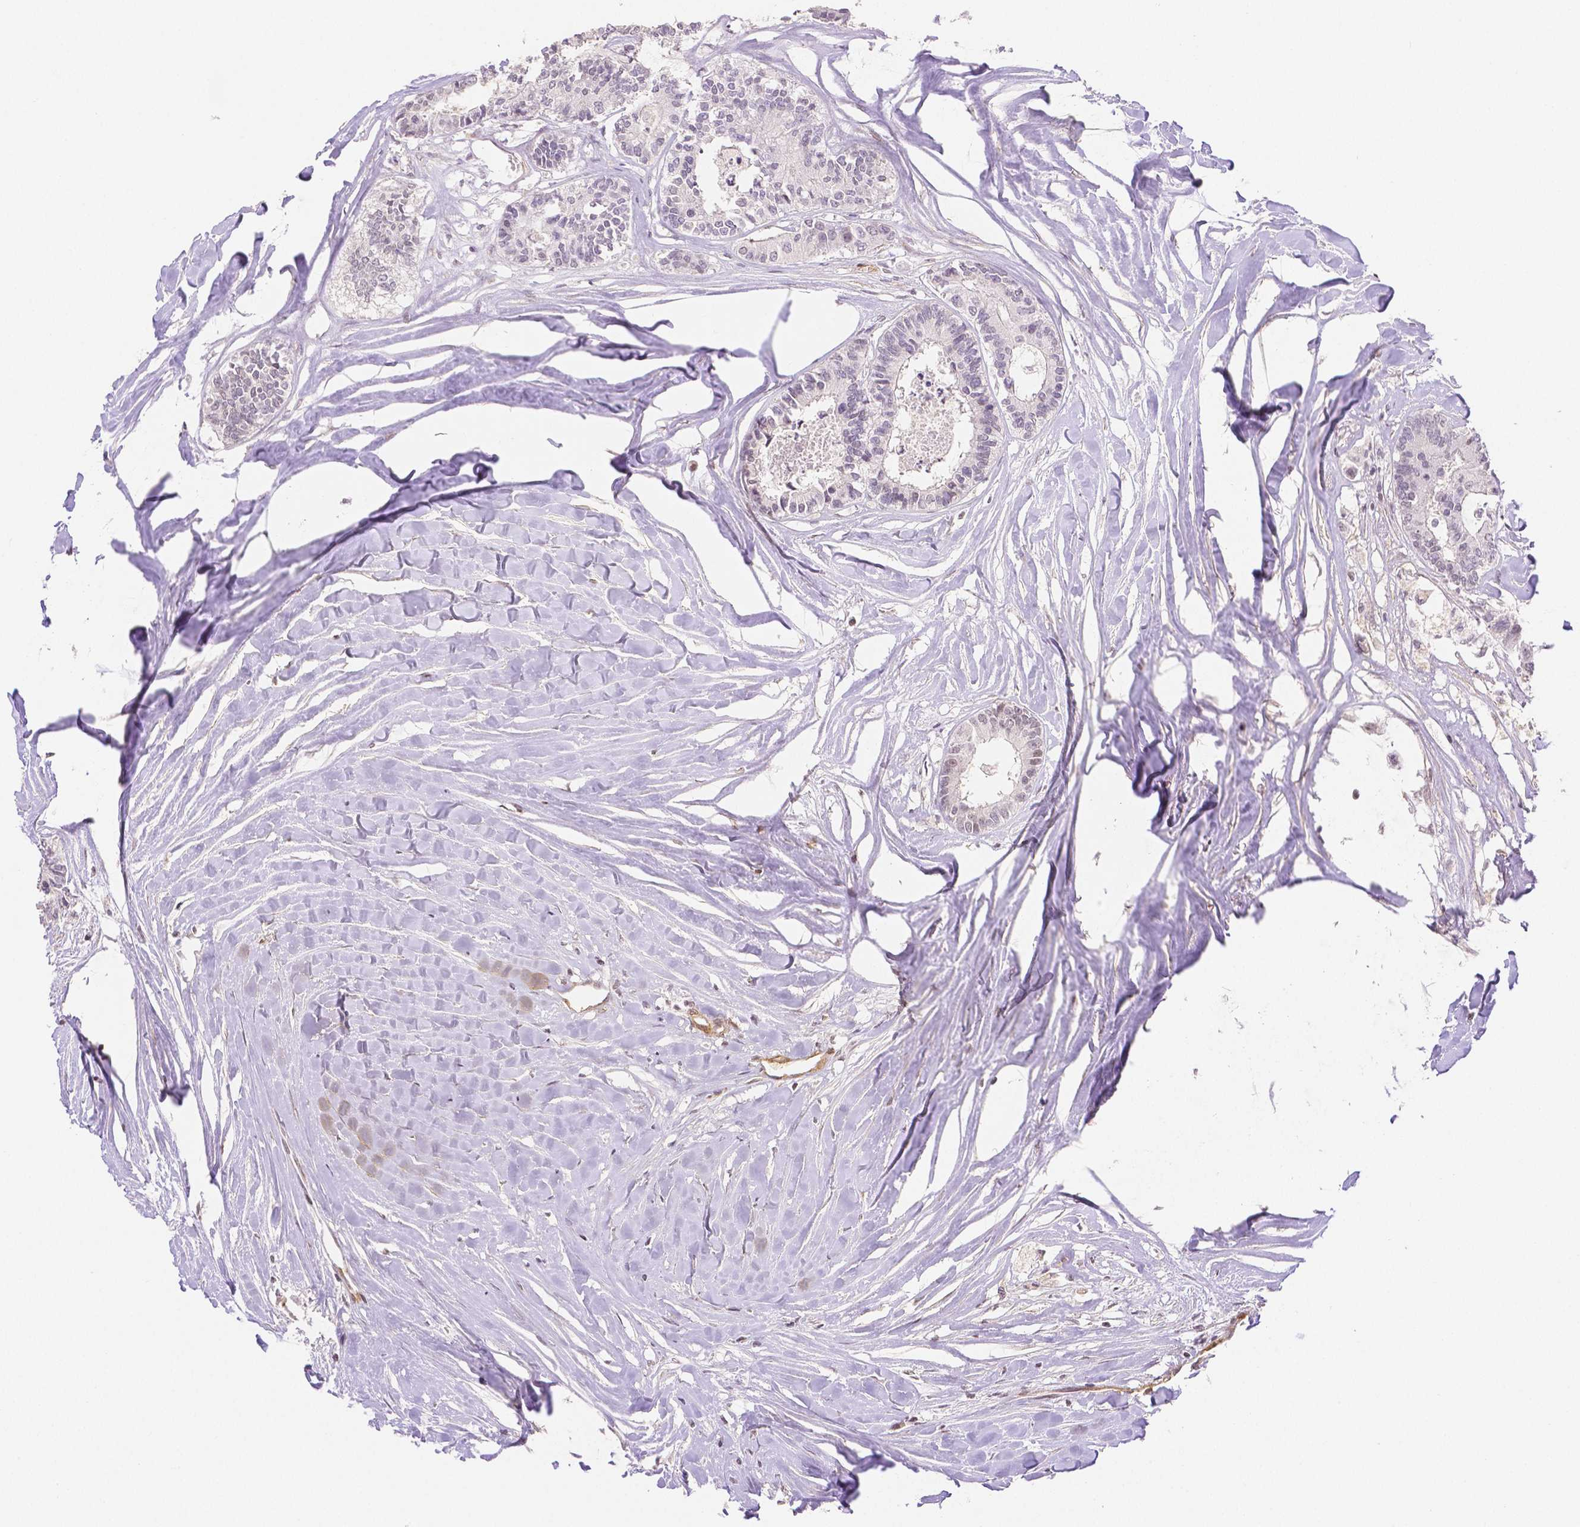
{"staining": {"intensity": "weak", "quantity": "<25%", "location": "nuclear"}, "tissue": "colorectal cancer", "cell_type": "Tumor cells", "image_type": "cancer", "snomed": [{"axis": "morphology", "description": "Adenocarcinoma, NOS"}, {"axis": "topography", "description": "Colon"}, {"axis": "topography", "description": "Rectum"}], "caption": "The immunohistochemistry micrograph has no significant positivity in tumor cells of colorectal cancer tissue. The staining is performed using DAB (3,3'-diaminobenzidine) brown chromogen with nuclei counter-stained in using hematoxylin.", "gene": "THY1", "patient": {"sex": "male", "age": 57}}